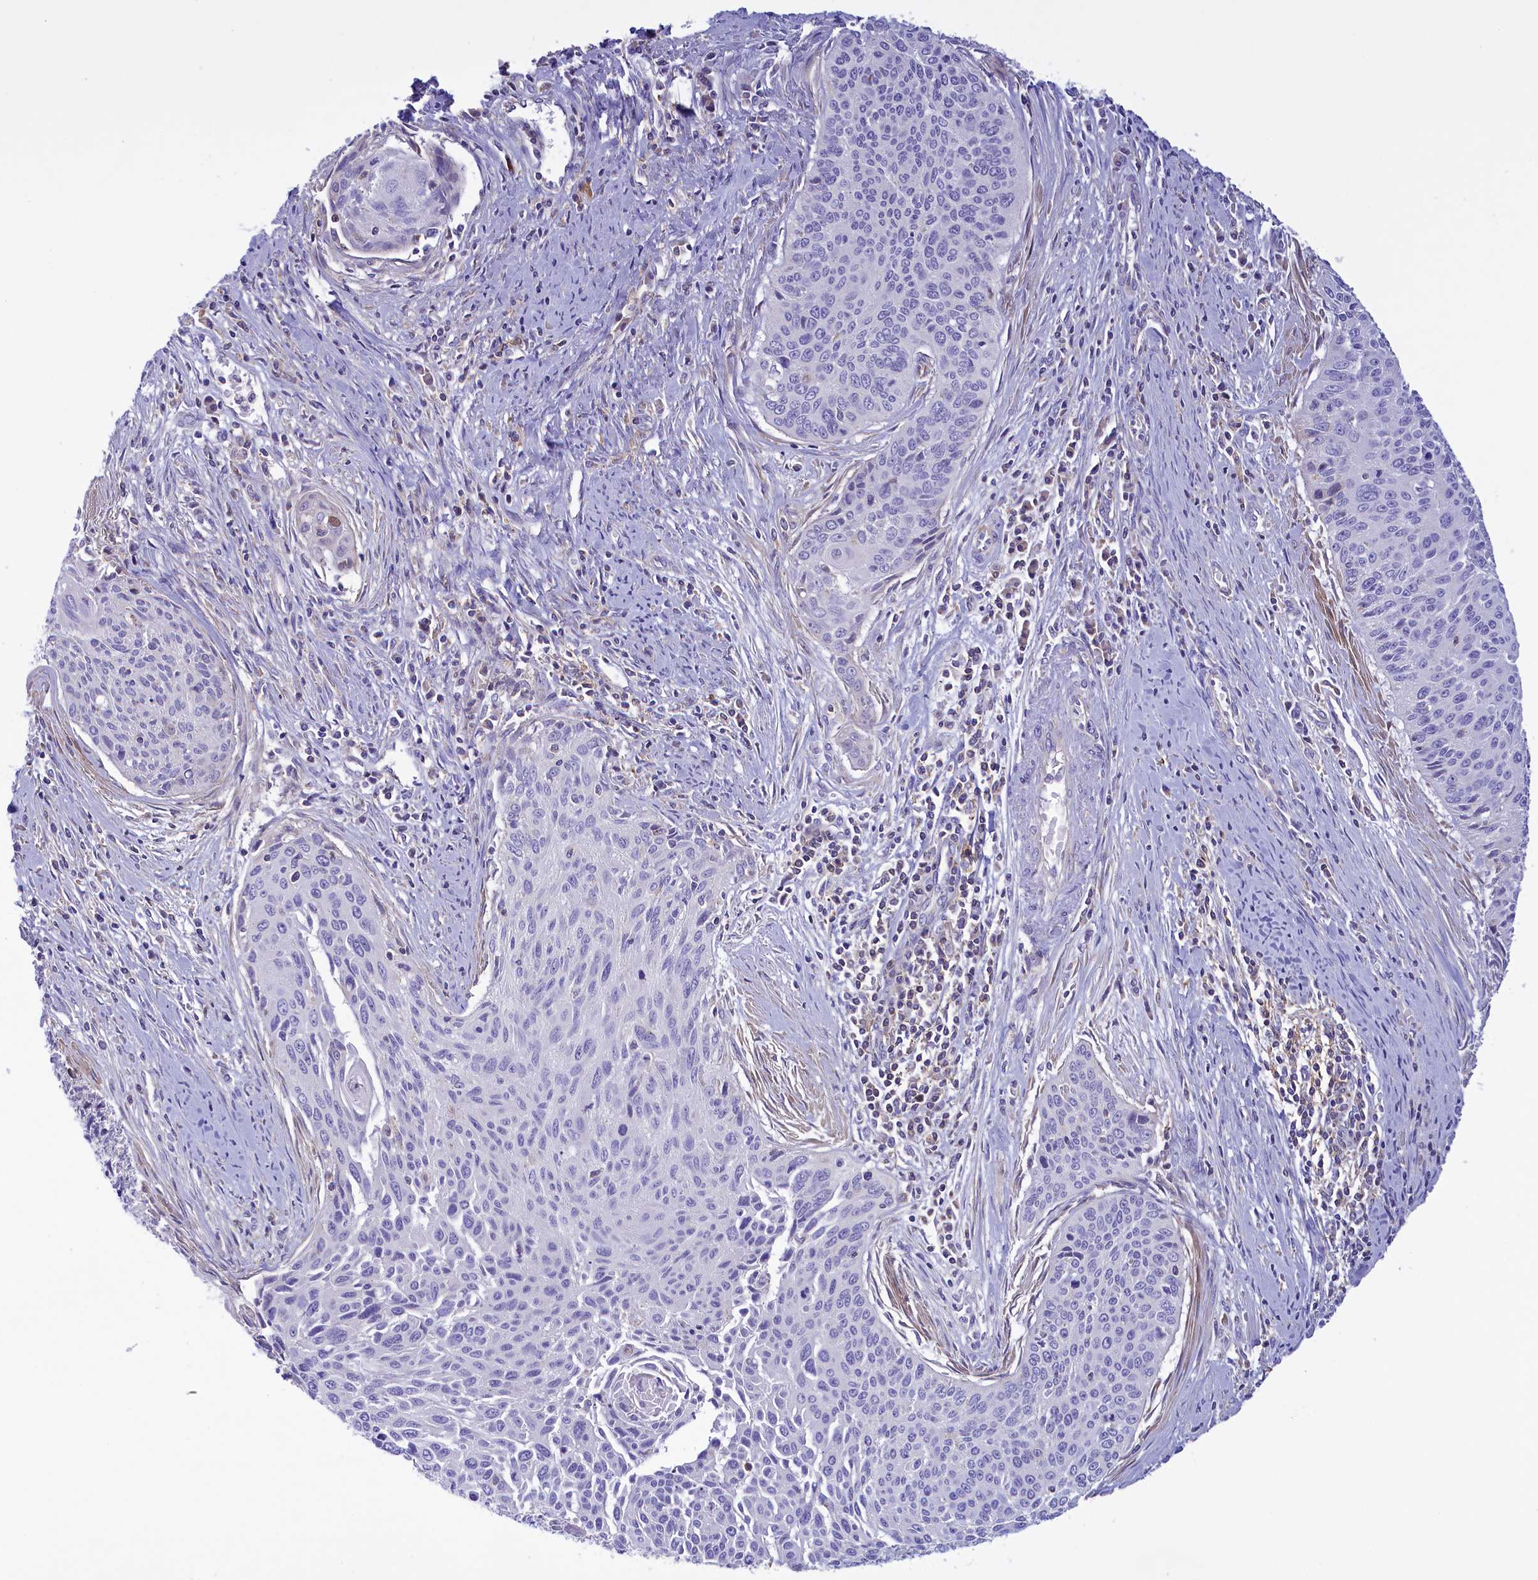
{"staining": {"intensity": "negative", "quantity": "none", "location": "none"}, "tissue": "cervical cancer", "cell_type": "Tumor cells", "image_type": "cancer", "snomed": [{"axis": "morphology", "description": "Squamous cell carcinoma, NOS"}, {"axis": "topography", "description": "Cervix"}], "caption": "Human cervical squamous cell carcinoma stained for a protein using IHC displays no staining in tumor cells.", "gene": "CORO7-PAM16", "patient": {"sex": "female", "age": 55}}